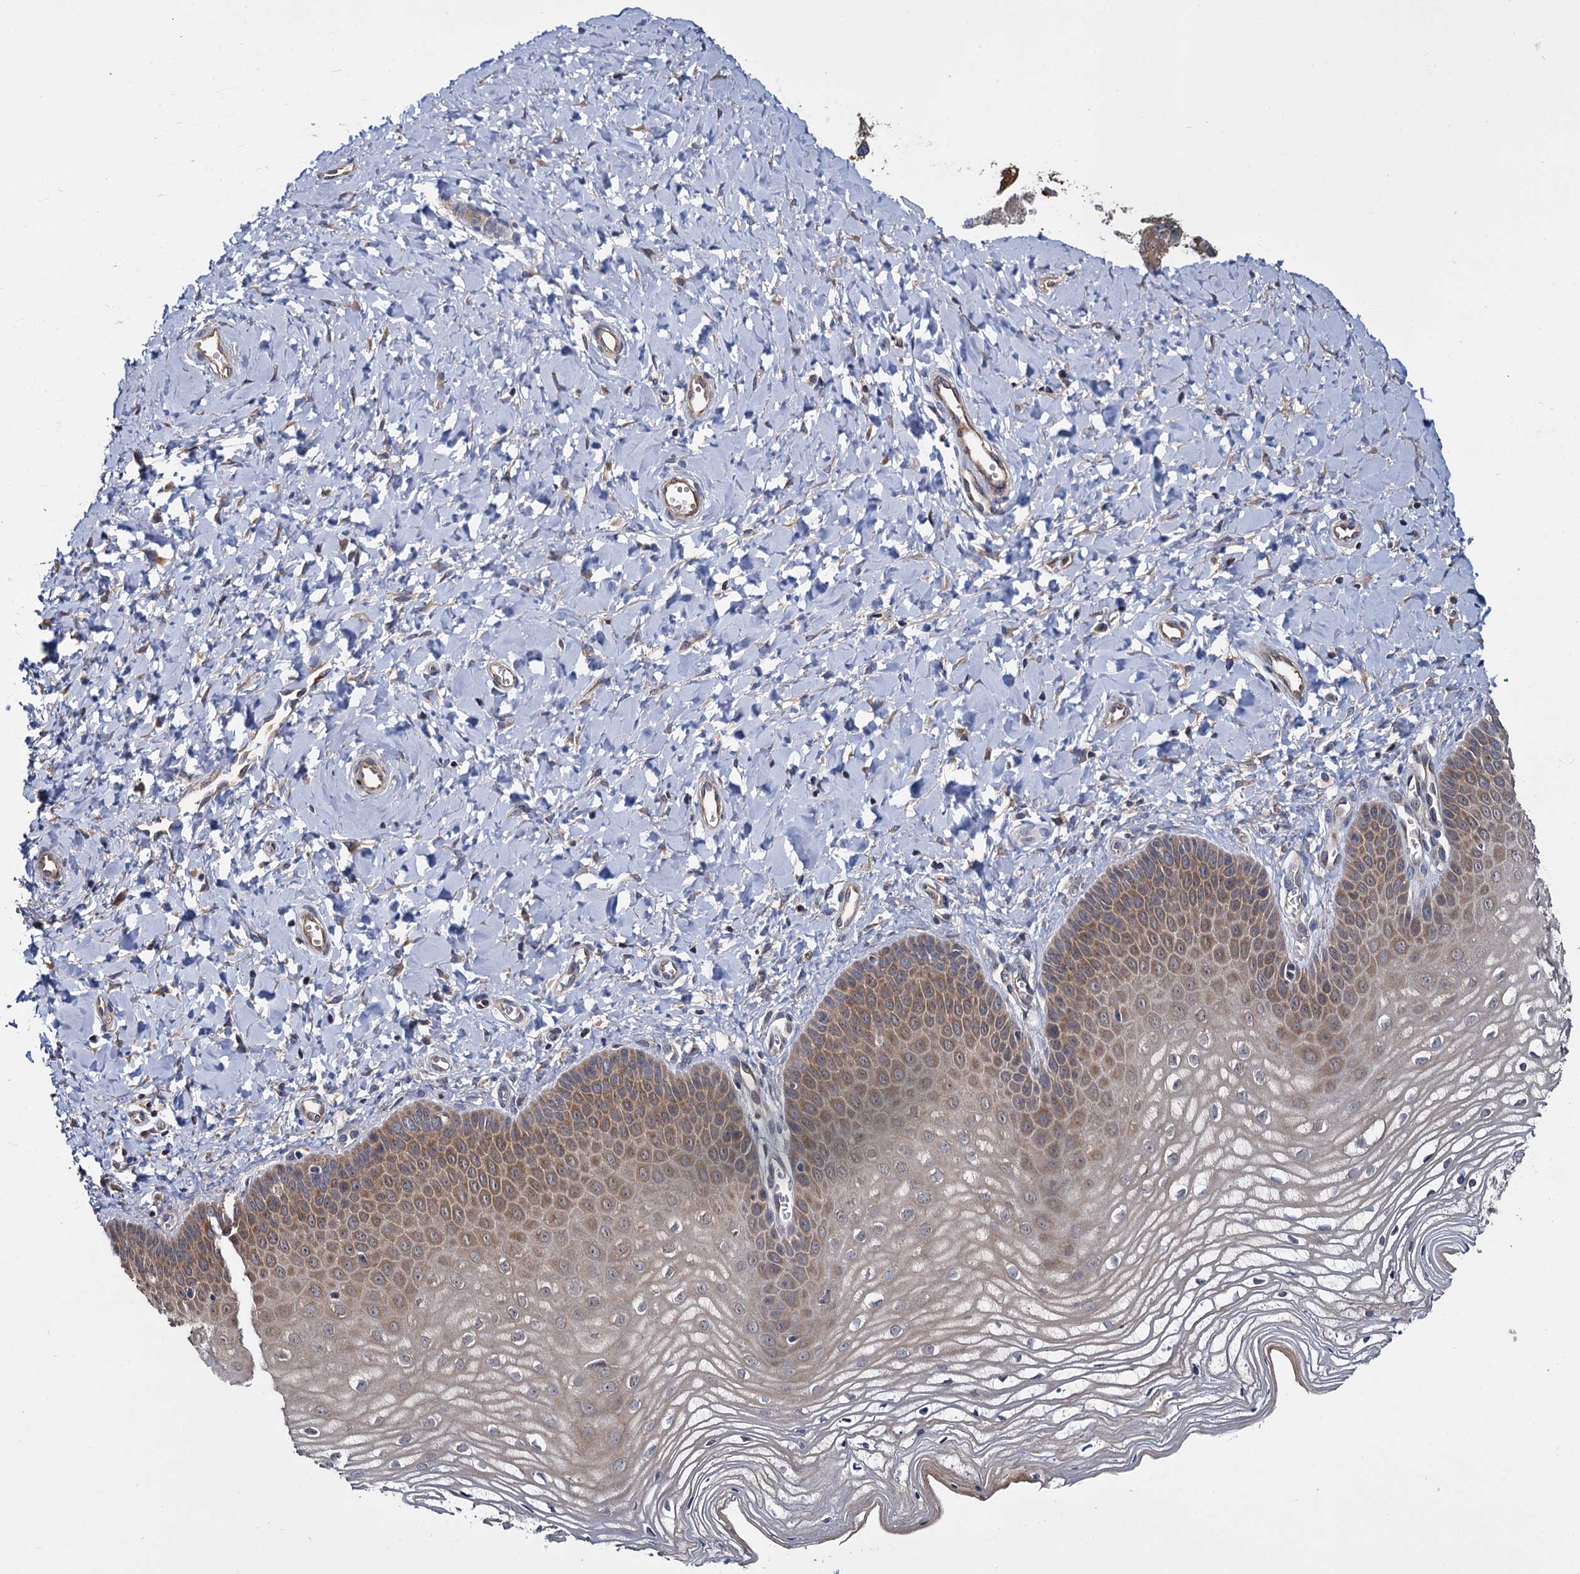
{"staining": {"intensity": "moderate", "quantity": ">75%", "location": "cytoplasmic/membranous"}, "tissue": "vagina", "cell_type": "Squamous epithelial cells", "image_type": "normal", "snomed": [{"axis": "morphology", "description": "Normal tissue, NOS"}, {"axis": "topography", "description": "Vagina"}, {"axis": "topography", "description": "Cervix"}], "caption": "IHC (DAB (3,3'-diaminobenzidine)) staining of unremarkable human vagina demonstrates moderate cytoplasmic/membranous protein expression in approximately >75% of squamous epithelial cells. IHC stains the protein of interest in brown and the nuclei are stained blue.", "gene": "CEP192", "patient": {"sex": "female", "age": 40}}